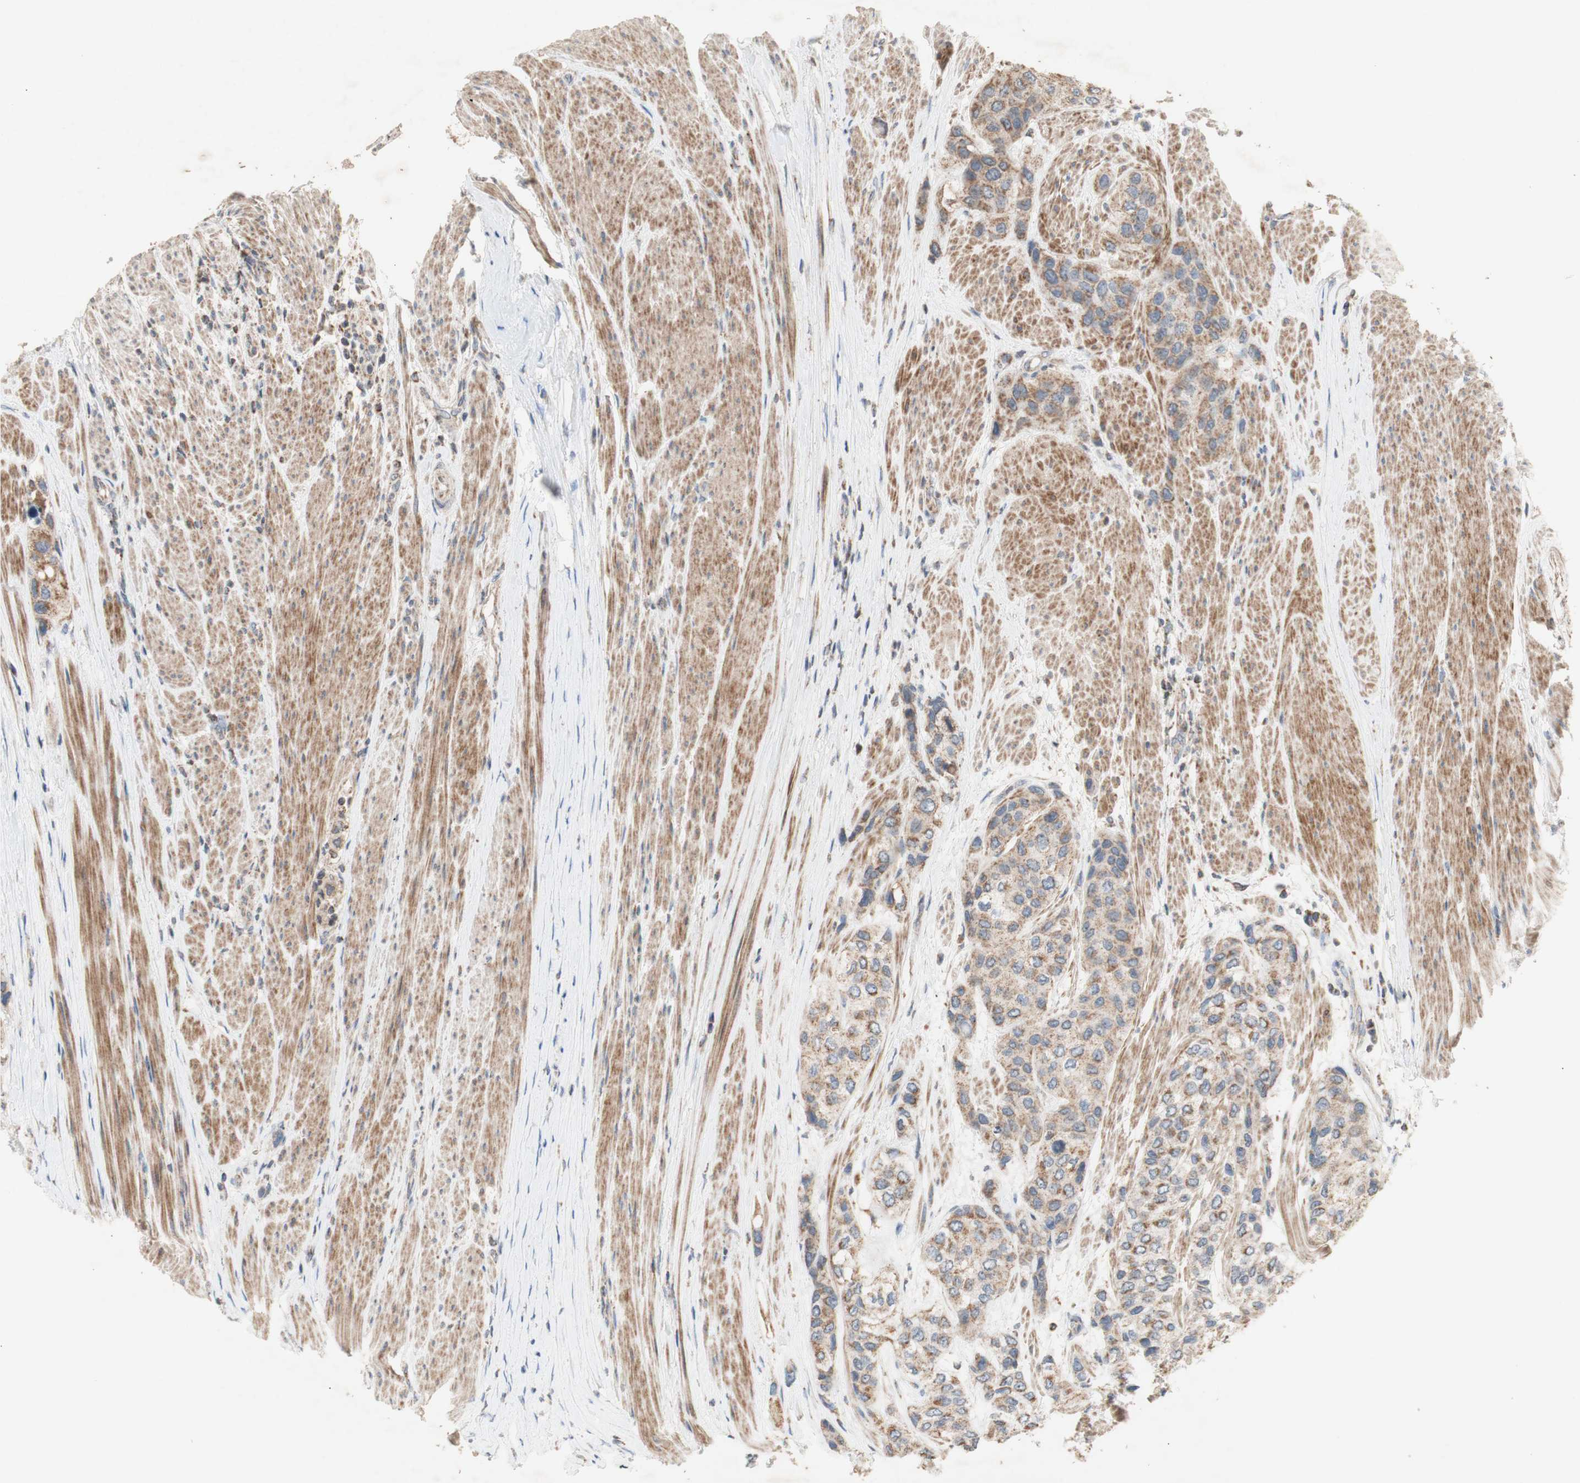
{"staining": {"intensity": "moderate", "quantity": ">75%", "location": "cytoplasmic/membranous"}, "tissue": "urothelial cancer", "cell_type": "Tumor cells", "image_type": "cancer", "snomed": [{"axis": "morphology", "description": "Urothelial carcinoma, High grade"}, {"axis": "topography", "description": "Urinary bladder"}], "caption": "Immunohistochemistry image of neoplastic tissue: human urothelial carcinoma (high-grade) stained using immunohistochemistry (IHC) displays medium levels of moderate protein expression localized specifically in the cytoplasmic/membranous of tumor cells, appearing as a cytoplasmic/membranous brown color.", "gene": "PTGIS", "patient": {"sex": "female", "age": 56}}